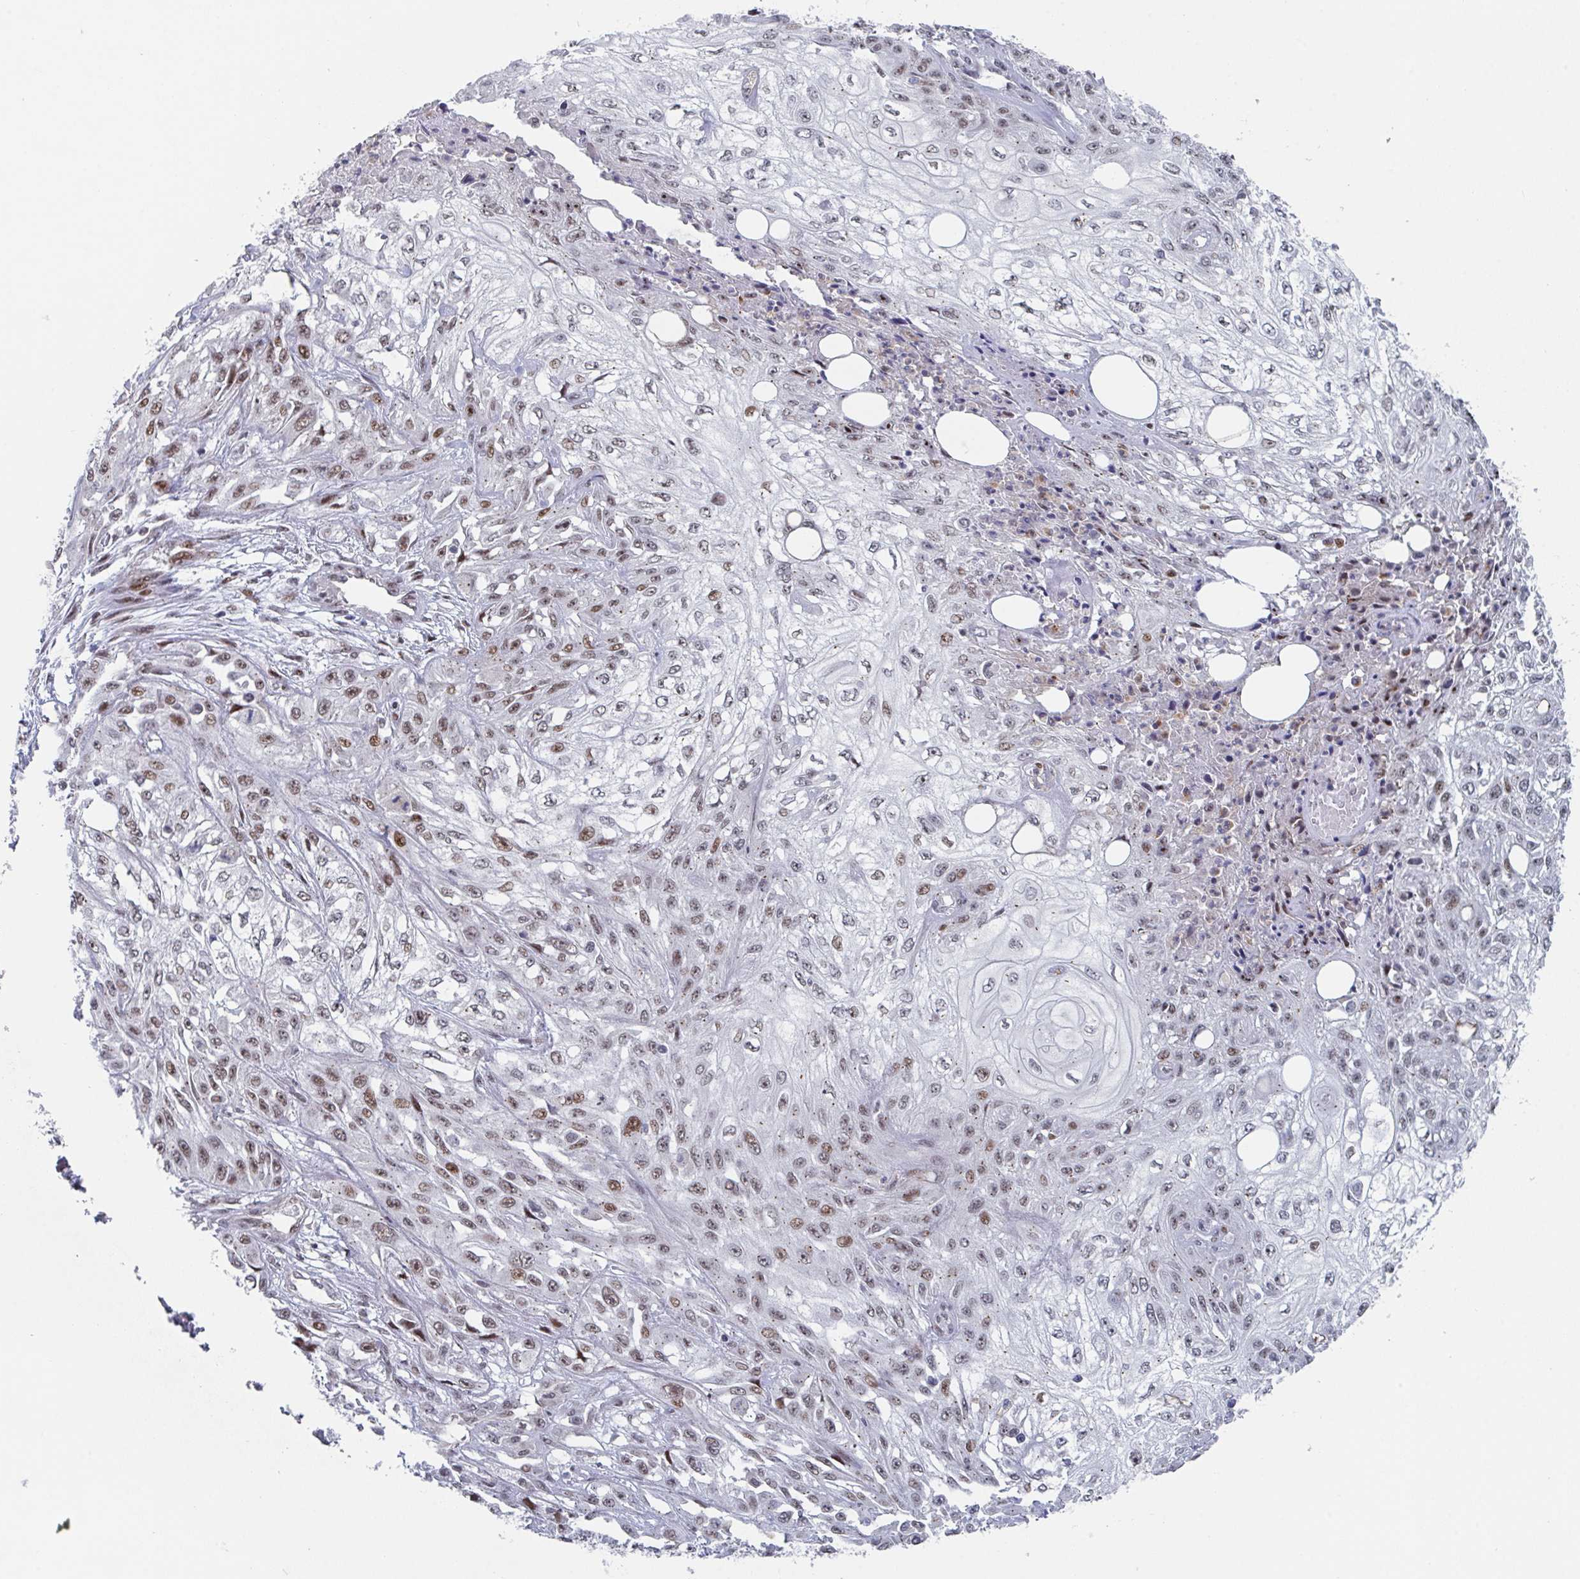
{"staining": {"intensity": "moderate", "quantity": "25%-75%", "location": "nuclear"}, "tissue": "skin cancer", "cell_type": "Tumor cells", "image_type": "cancer", "snomed": [{"axis": "morphology", "description": "Squamous cell carcinoma, NOS"}, {"axis": "morphology", "description": "Squamous cell carcinoma, metastatic, NOS"}, {"axis": "topography", "description": "Skin"}, {"axis": "topography", "description": "Lymph node"}], "caption": "Skin cancer (metastatic squamous cell carcinoma) stained with a protein marker shows moderate staining in tumor cells.", "gene": "RNF212", "patient": {"sex": "male", "age": 75}}